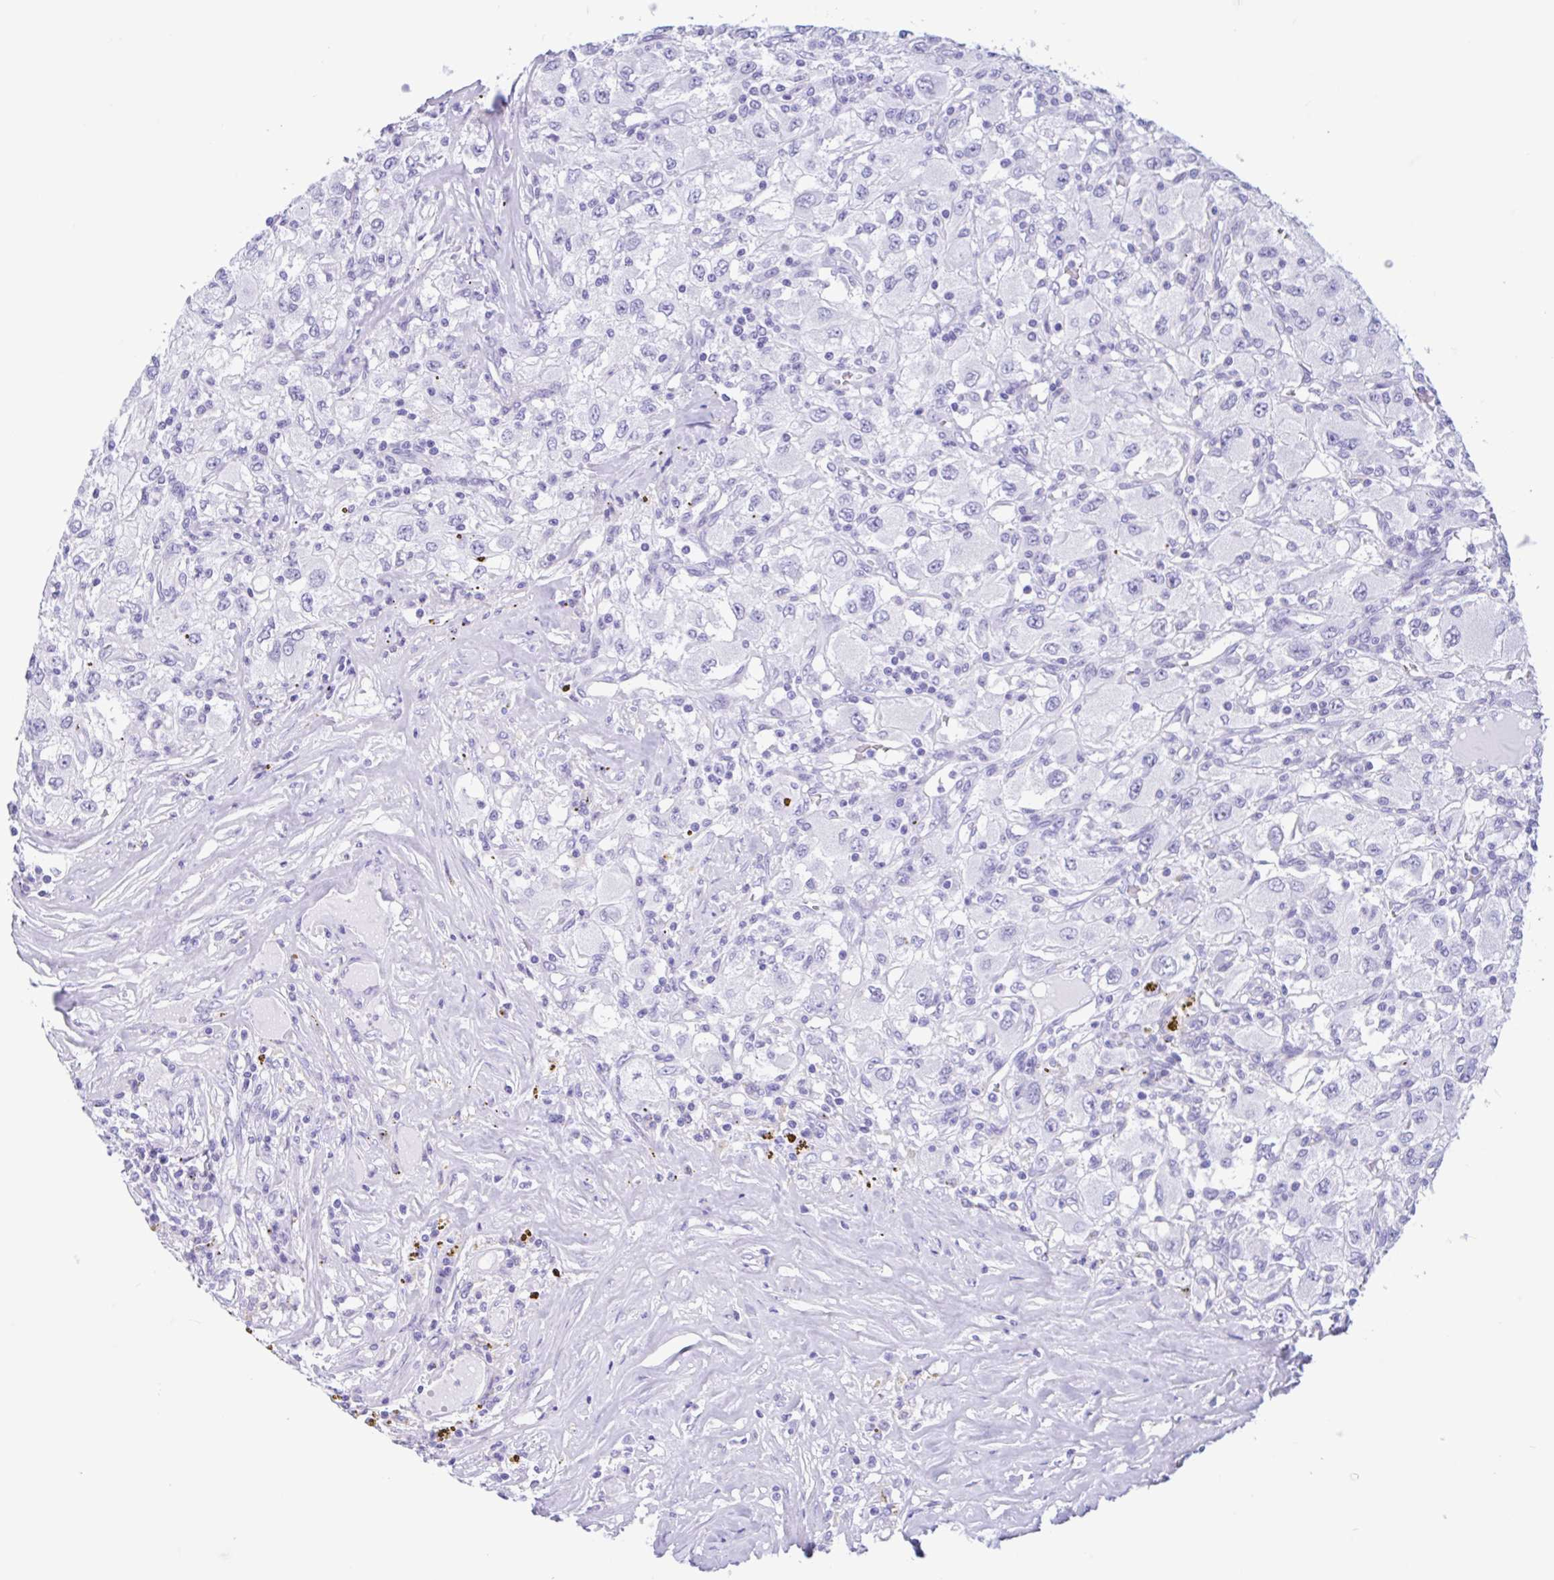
{"staining": {"intensity": "negative", "quantity": "none", "location": "none"}, "tissue": "renal cancer", "cell_type": "Tumor cells", "image_type": "cancer", "snomed": [{"axis": "morphology", "description": "Adenocarcinoma, NOS"}, {"axis": "topography", "description": "Kidney"}], "caption": "This photomicrograph is of renal cancer stained with IHC to label a protein in brown with the nuclei are counter-stained blue. There is no staining in tumor cells. (DAB IHC with hematoxylin counter stain).", "gene": "IAPP", "patient": {"sex": "female", "age": 67}}